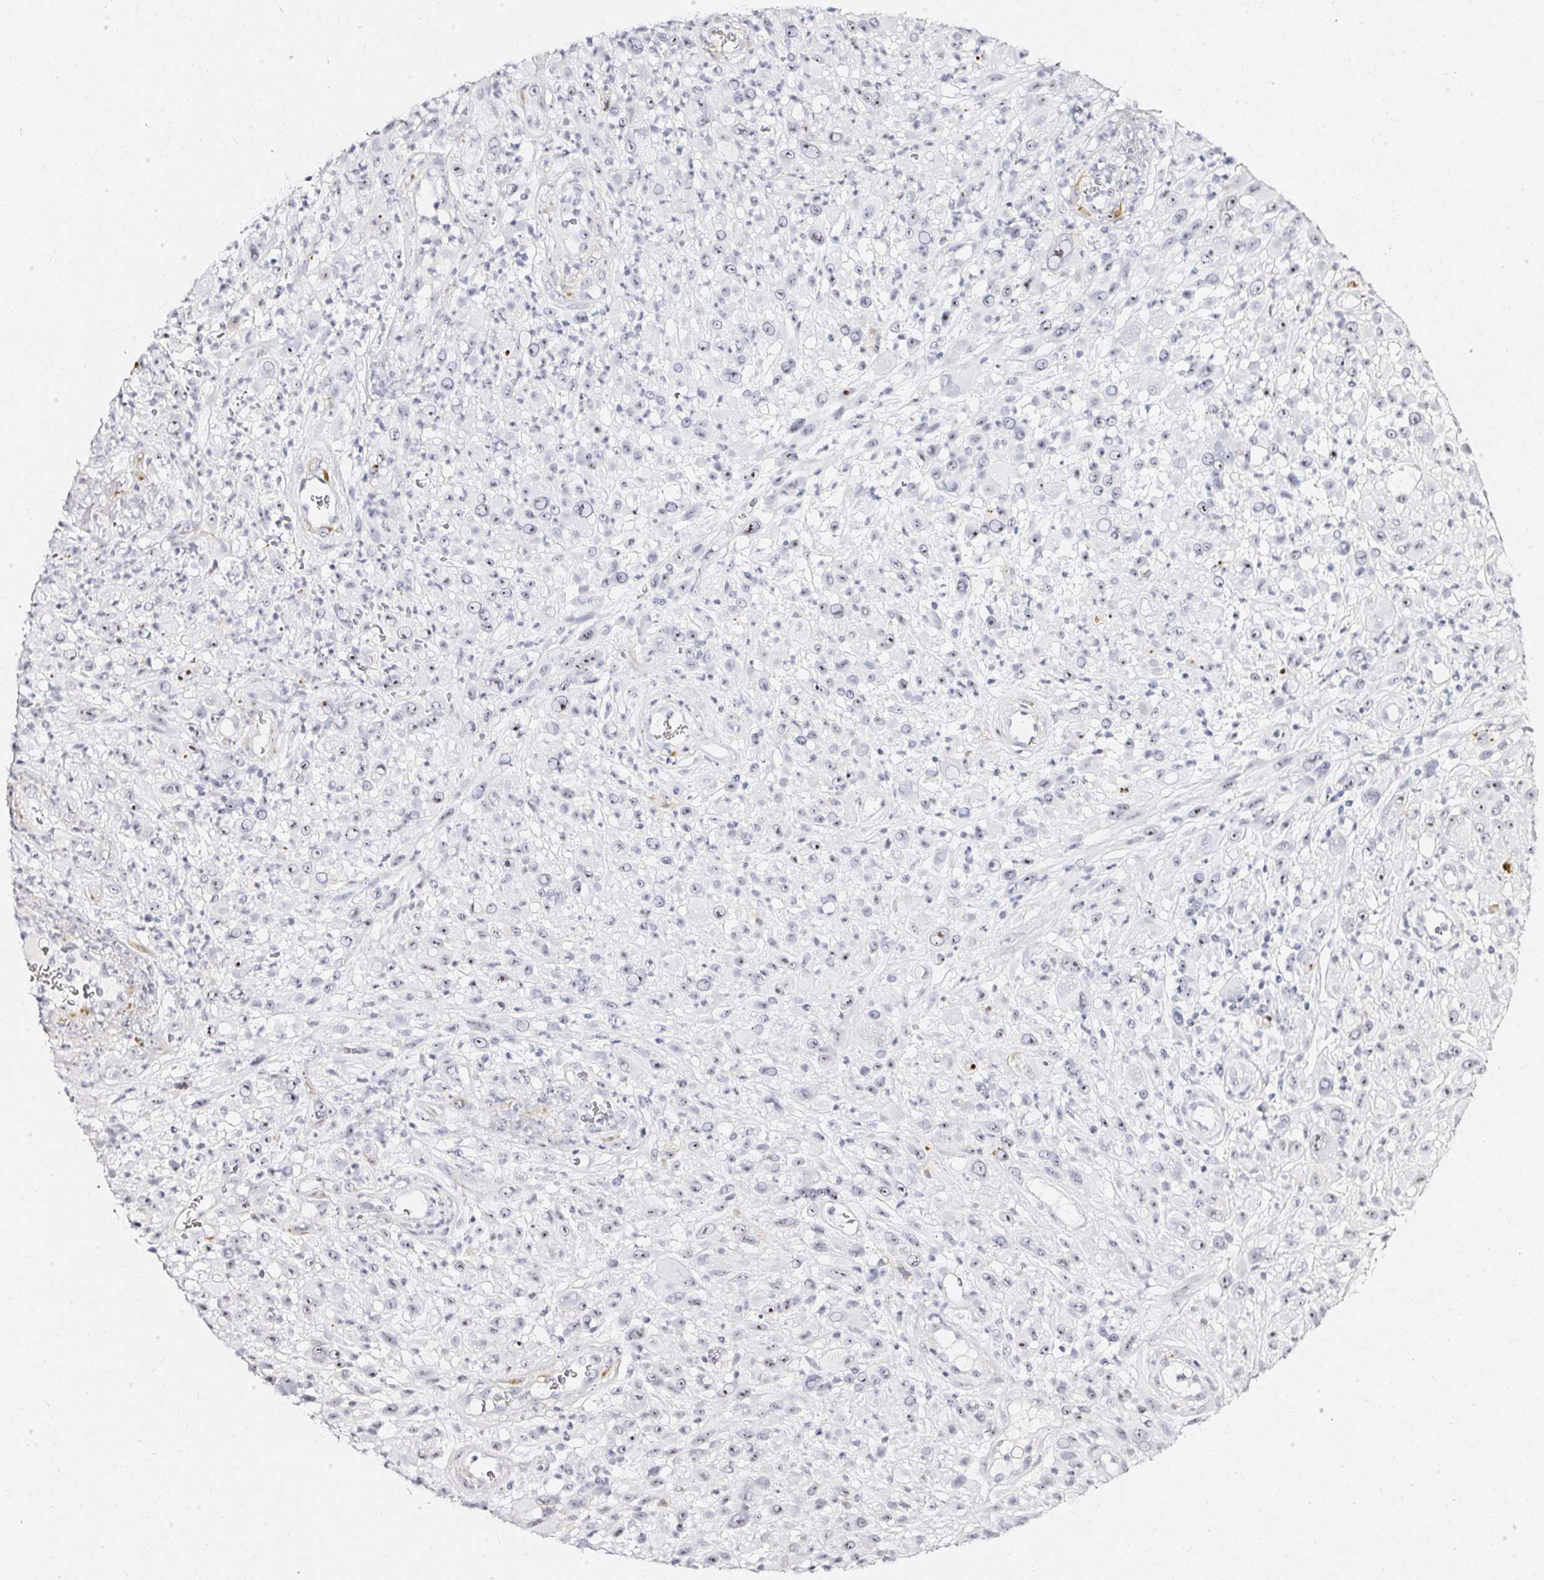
{"staining": {"intensity": "weak", "quantity": "<25%", "location": "nuclear"}, "tissue": "melanoma", "cell_type": "Tumor cells", "image_type": "cancer", "snomed": [{"axis": "morphology", "description": "Malignant melanoma, NOS"}, {"axis": "topography", "description": "Skin"}], "caption": "Tumor cells are negative for protein expression in human melanoma.", "gene": "ACAN", "patient": {"sex": "male", "age": 68}}